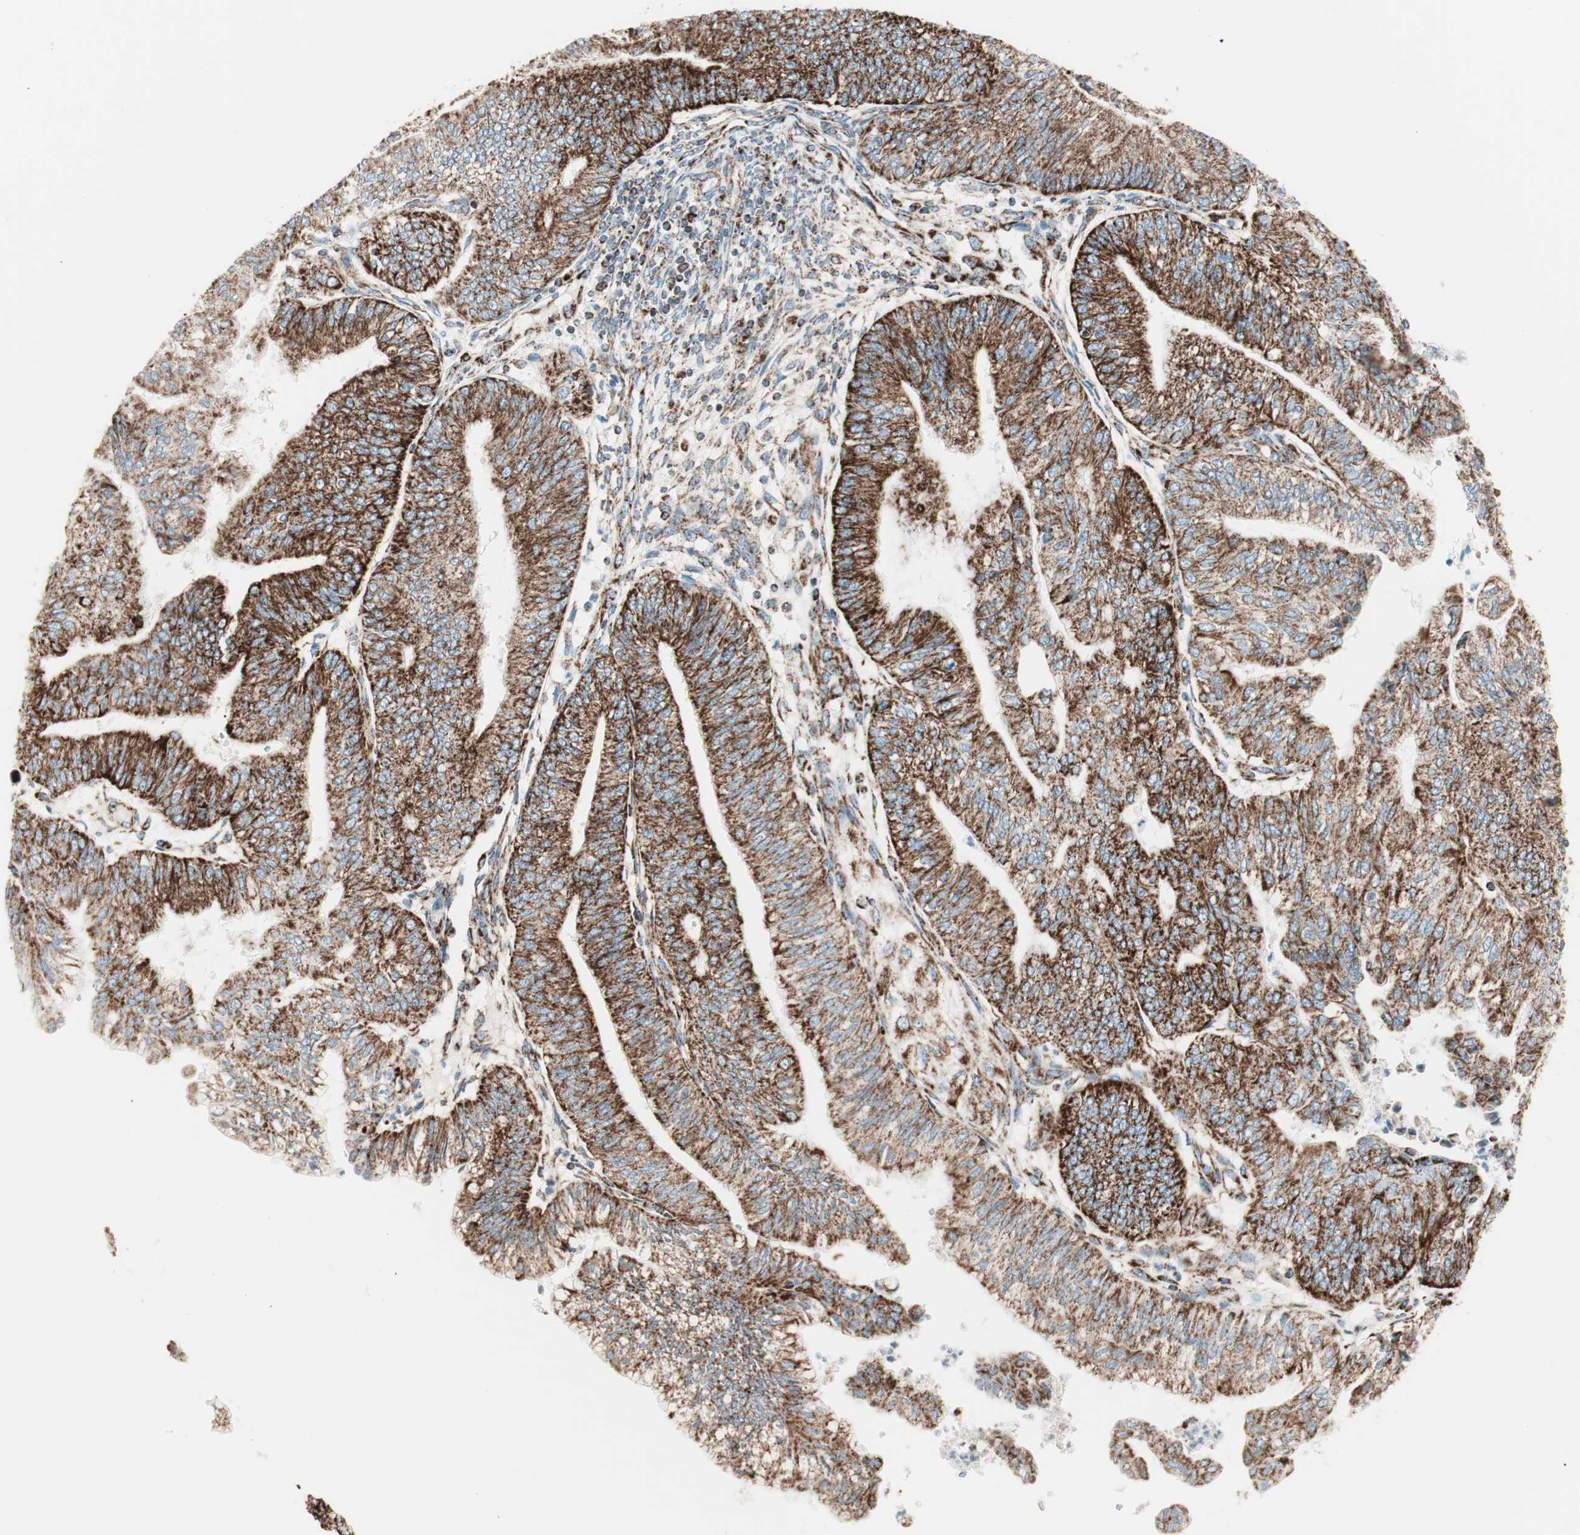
{"staining": {"intensity": "strong", "quantity": ">75%", "location": "cytoplasmic/membranous"}, "tissue": "endometrial cancer", "cell_type": "Tumor cells", "image_type": "cancer", "snomed": [{"axis": "morphology", "description": "Adenocarcinoma, NOS"}, {"axis": "topography", "description": "Endometrium"}], "caption": "Adenocarcinoma (endometrial) tissue demonstrates strong cytoplasmic/membranous positivity in approximately >75% of tumor cells, visualized by immunohistochemistry.", "gene": "TOMM20", "patient": {"sex": "female", "age": 59}}